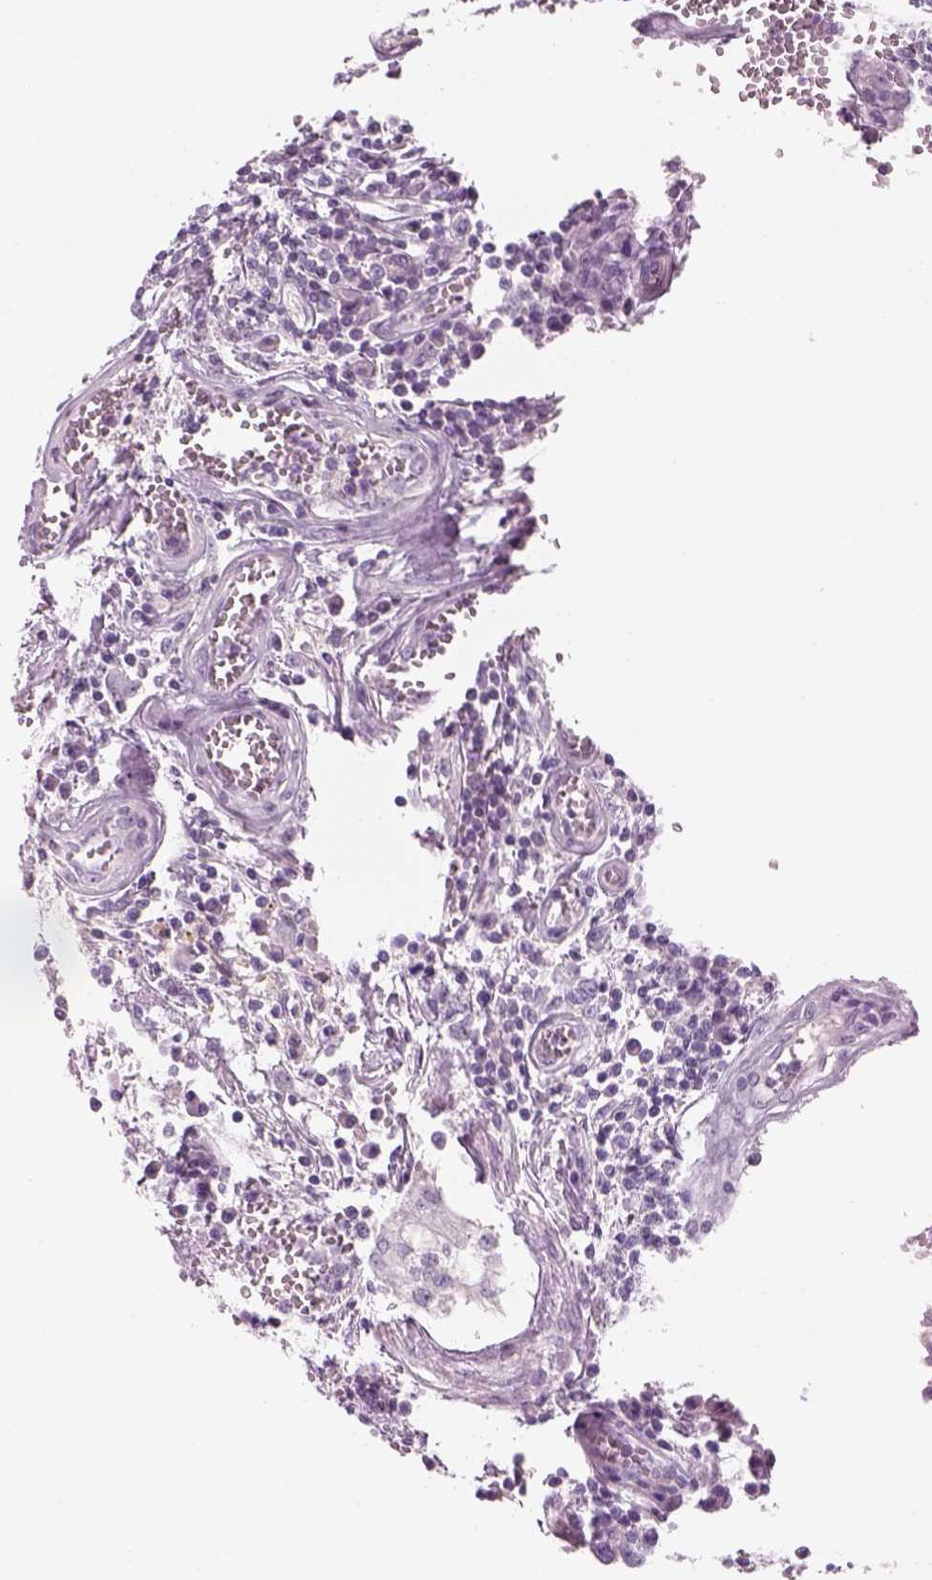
{"staining": {"intensity": "negative", "quantity": "none", "location": "none"}, "tissue": "testis cancer", "cell_type": "Tumor cells", "image_type": "cancer", "snomed": [{"axis": "morphology", "description": "Carcinoma, Embryonal, NOS"}, {"axis": "topography", "description": "Testis"}], "caption": "The immunohistochemistry (IHC) photomicrograph has no significant staining in tumor cells of testis cancer tissue. (DAB (3,3'-diaminobenzidine) IHC visualized using brightfield microscopy, high magnification).", "gene": "GAS2L2", "patient": {"sex": "male", "age": 36}}